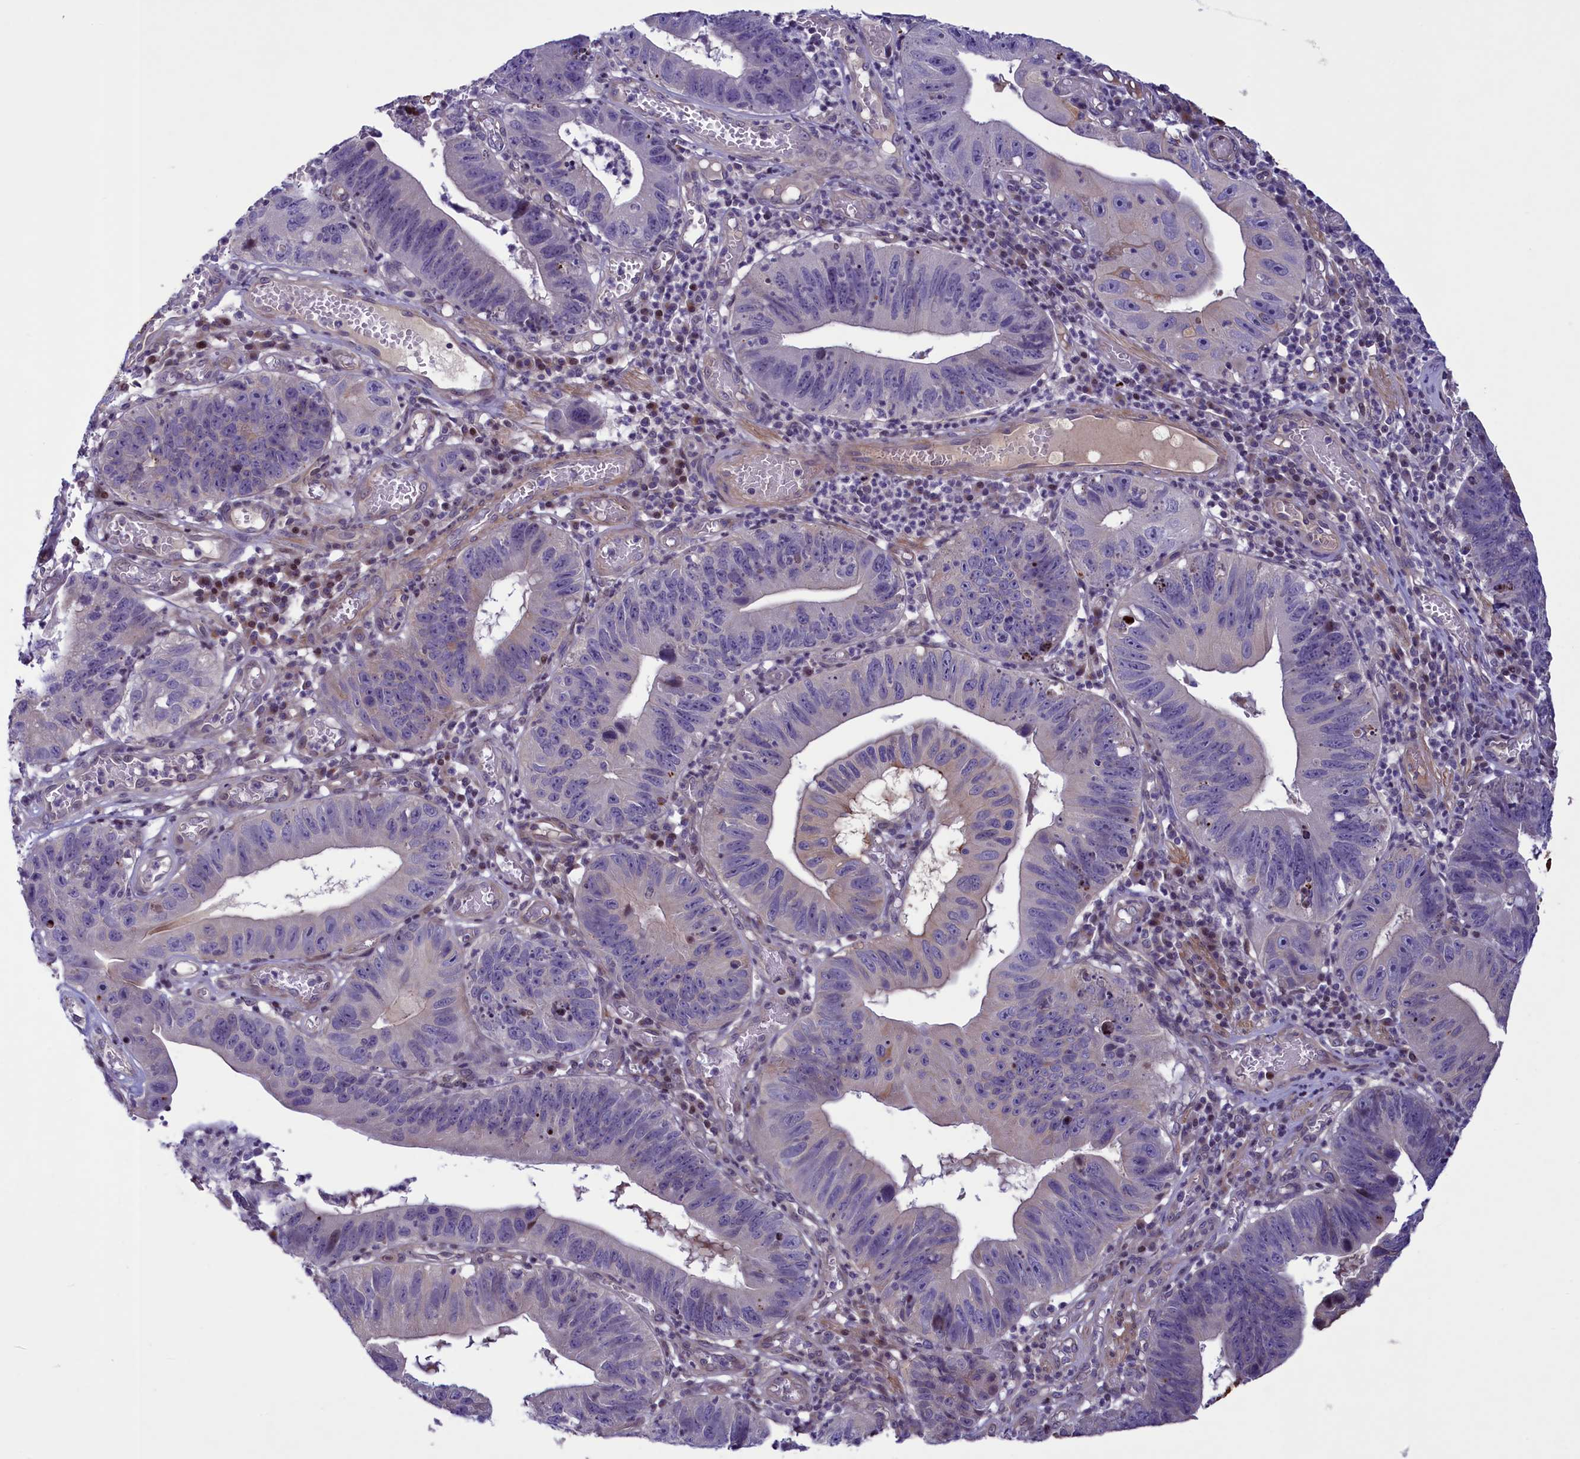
{"staining": {"intensity": "negative", "quantity": "none", "location": "none"}, "tissue": "stomach cancer", "cell_type": "Tumor cells", "image_type": "cancer", "snomed": [{"axis": "morphology", "description": "Adenocarcinoma, NOS"}, {"axis": "topography", "description": "Stomach"}], "caption": "Immunohistochemistry image of neoplastic tissue: human stomach cancer stained with DAB demonstrates no significant protein staining in tumor cells.", "gene": "MAN2C1", "patient": {"sex": "male", "age": 59}}